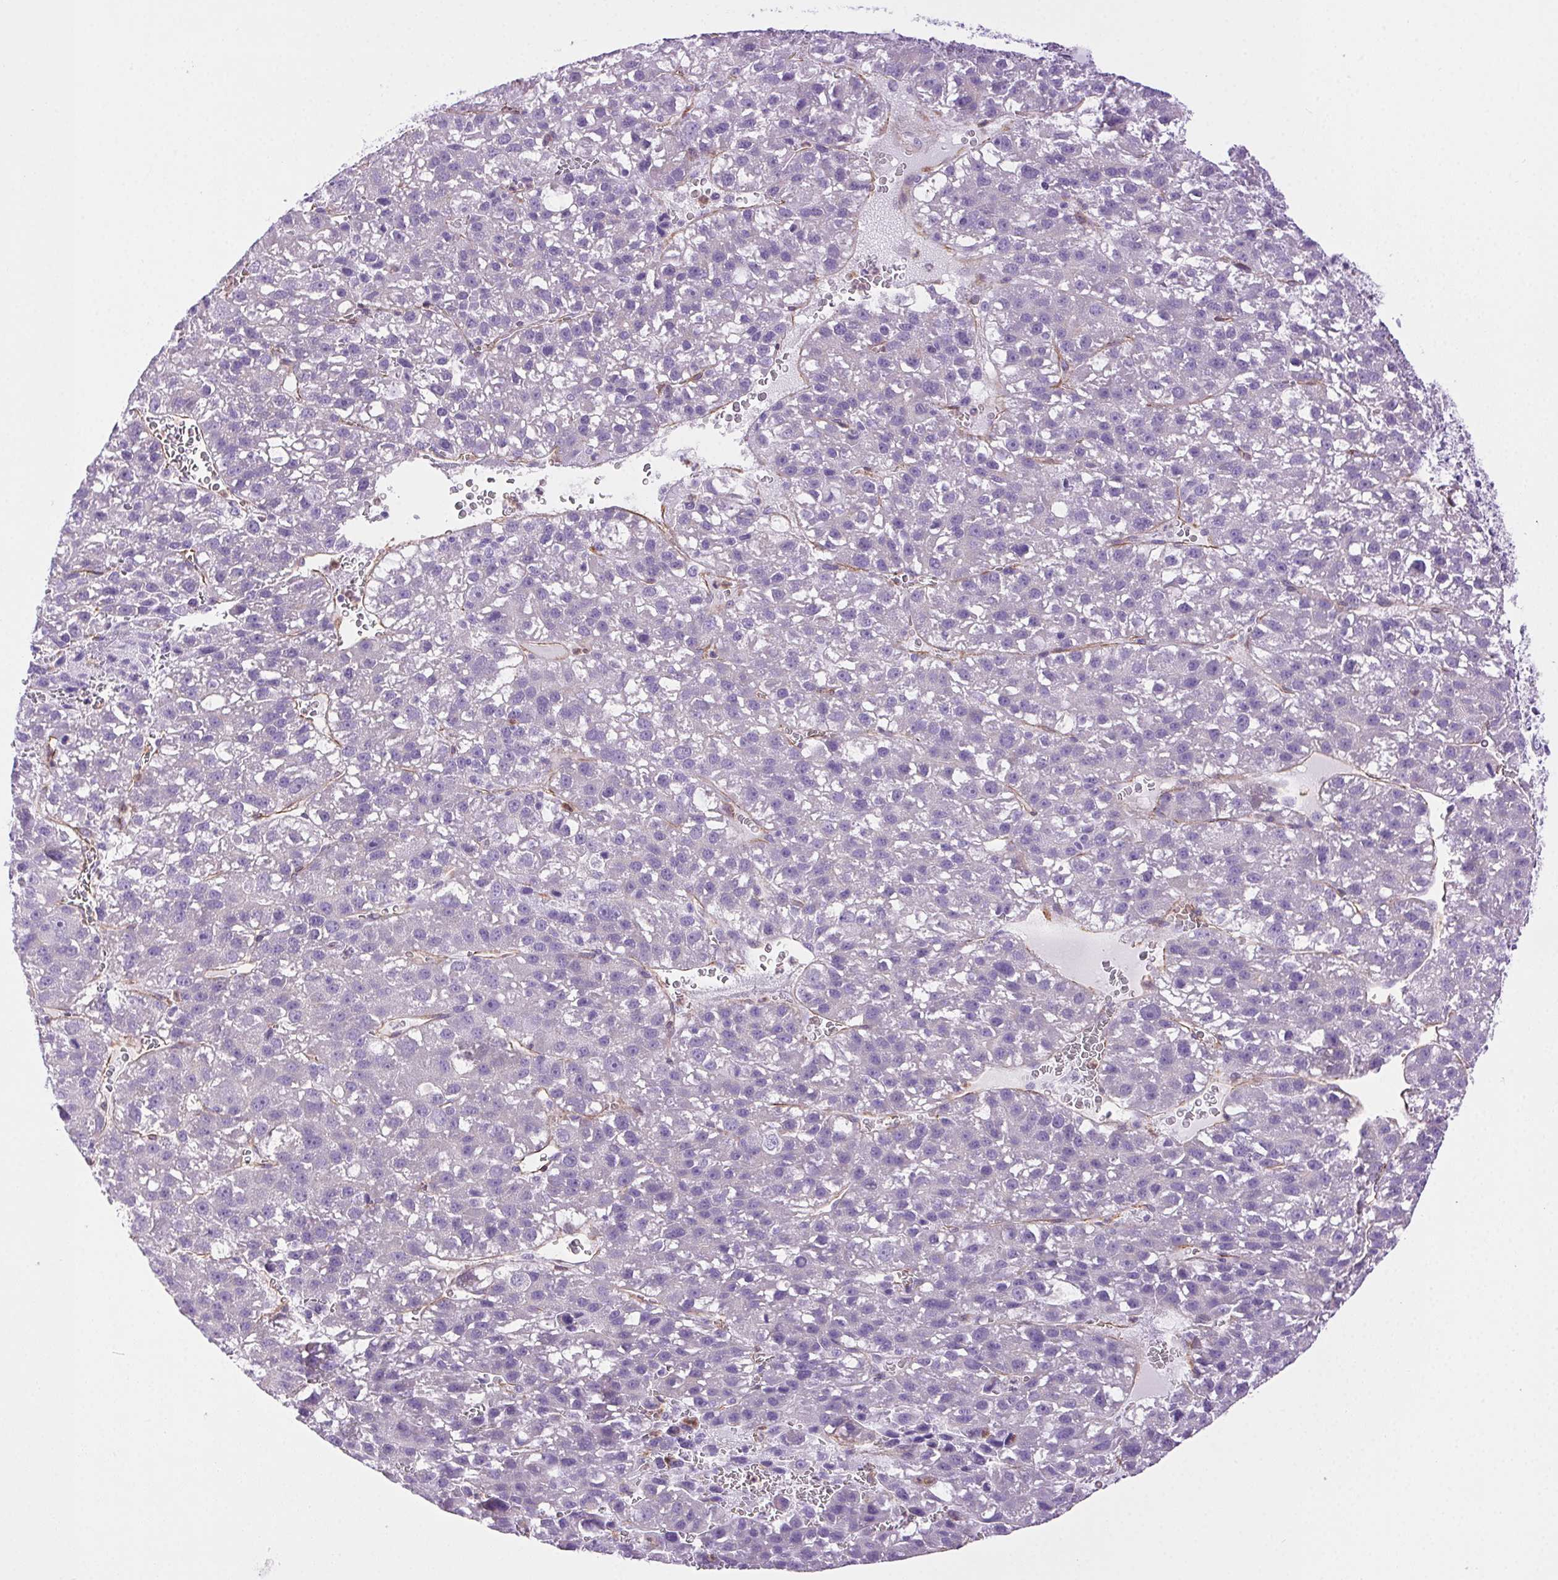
{"staining": {"intensity": "negative", "quantity": "none", "location": "none"}, "tissue": "liver cancer", "cell_type": "Tumor cells", "image_type": "cancer", "snomed": [{"axis": "morphology", "description": "Carcinoma, Hepatocellular, NOS"}, {"axis": "topography", "description": "Liver"}], "caption": "Image shows no protein staining in tumor cells of hepatocellular carcinoma (liver) tissue.", "gene": "SHCBP1L", "patient": {"sex": "female", "age": 70}}